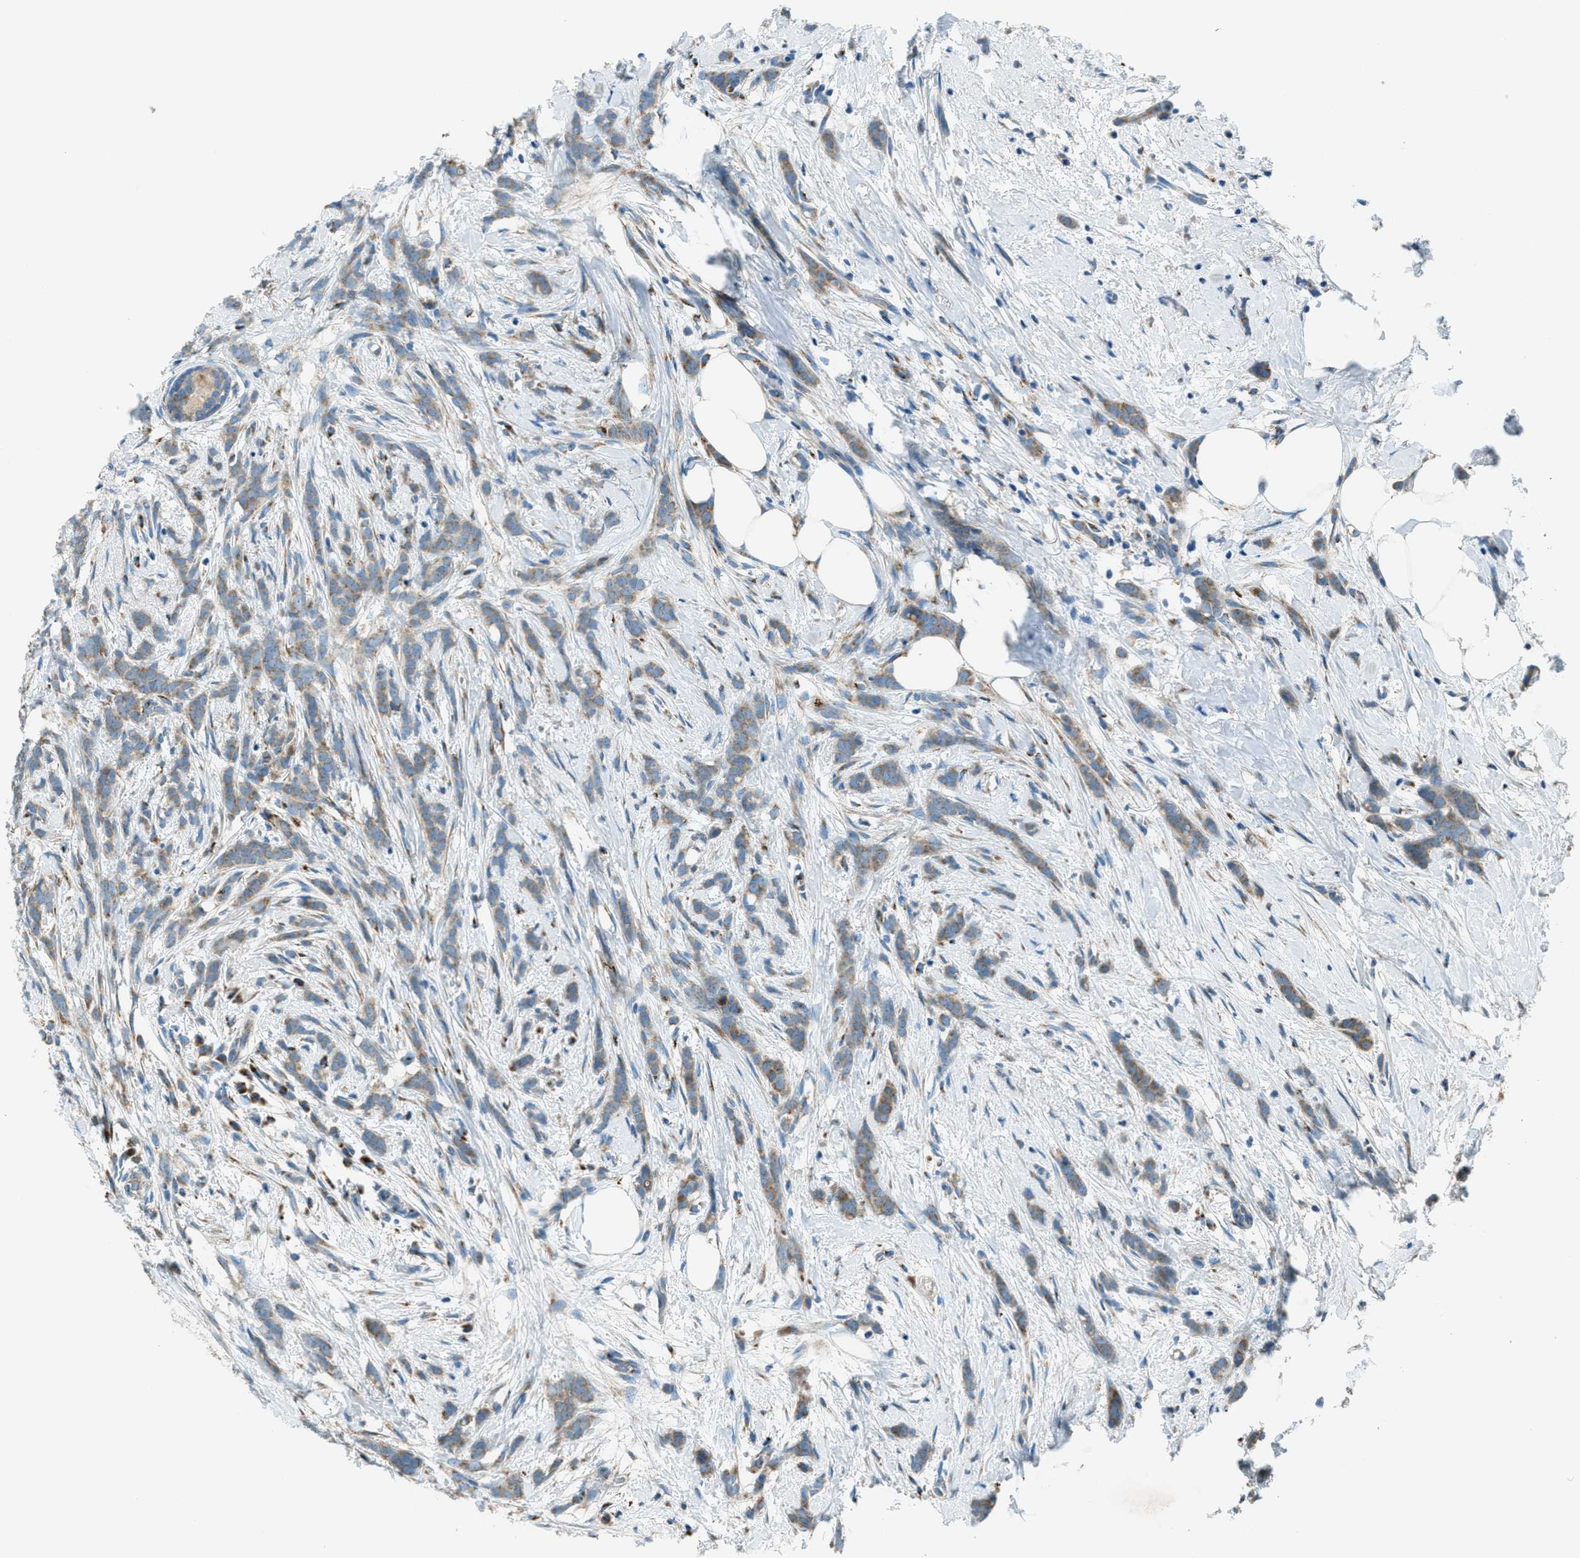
{"staining": {"intensity": "weak", "quantity": ">75%", "location": "cytoplasmic/membranous"}, "tissue": "breast cancer", "cell_type": "Tumor cells", "image_type": "cancer", "snomed": [{"axis": "morphology", "description": "Lobular carcinoma, in situ"}, {"axis": "morphology", "description": "Lobular carcinoma"}, {"axis": "topography", "description": "Breast"}], "caption": "Immunohistochemical staining of human breast cancer (lobular carcinoma) demonstrates low levels of weak cytoplasmic/membranous expression in approximately >75% of tumor cells.", "gene": "BCKDK", "patient": {"sex": "female", "age": 41}}